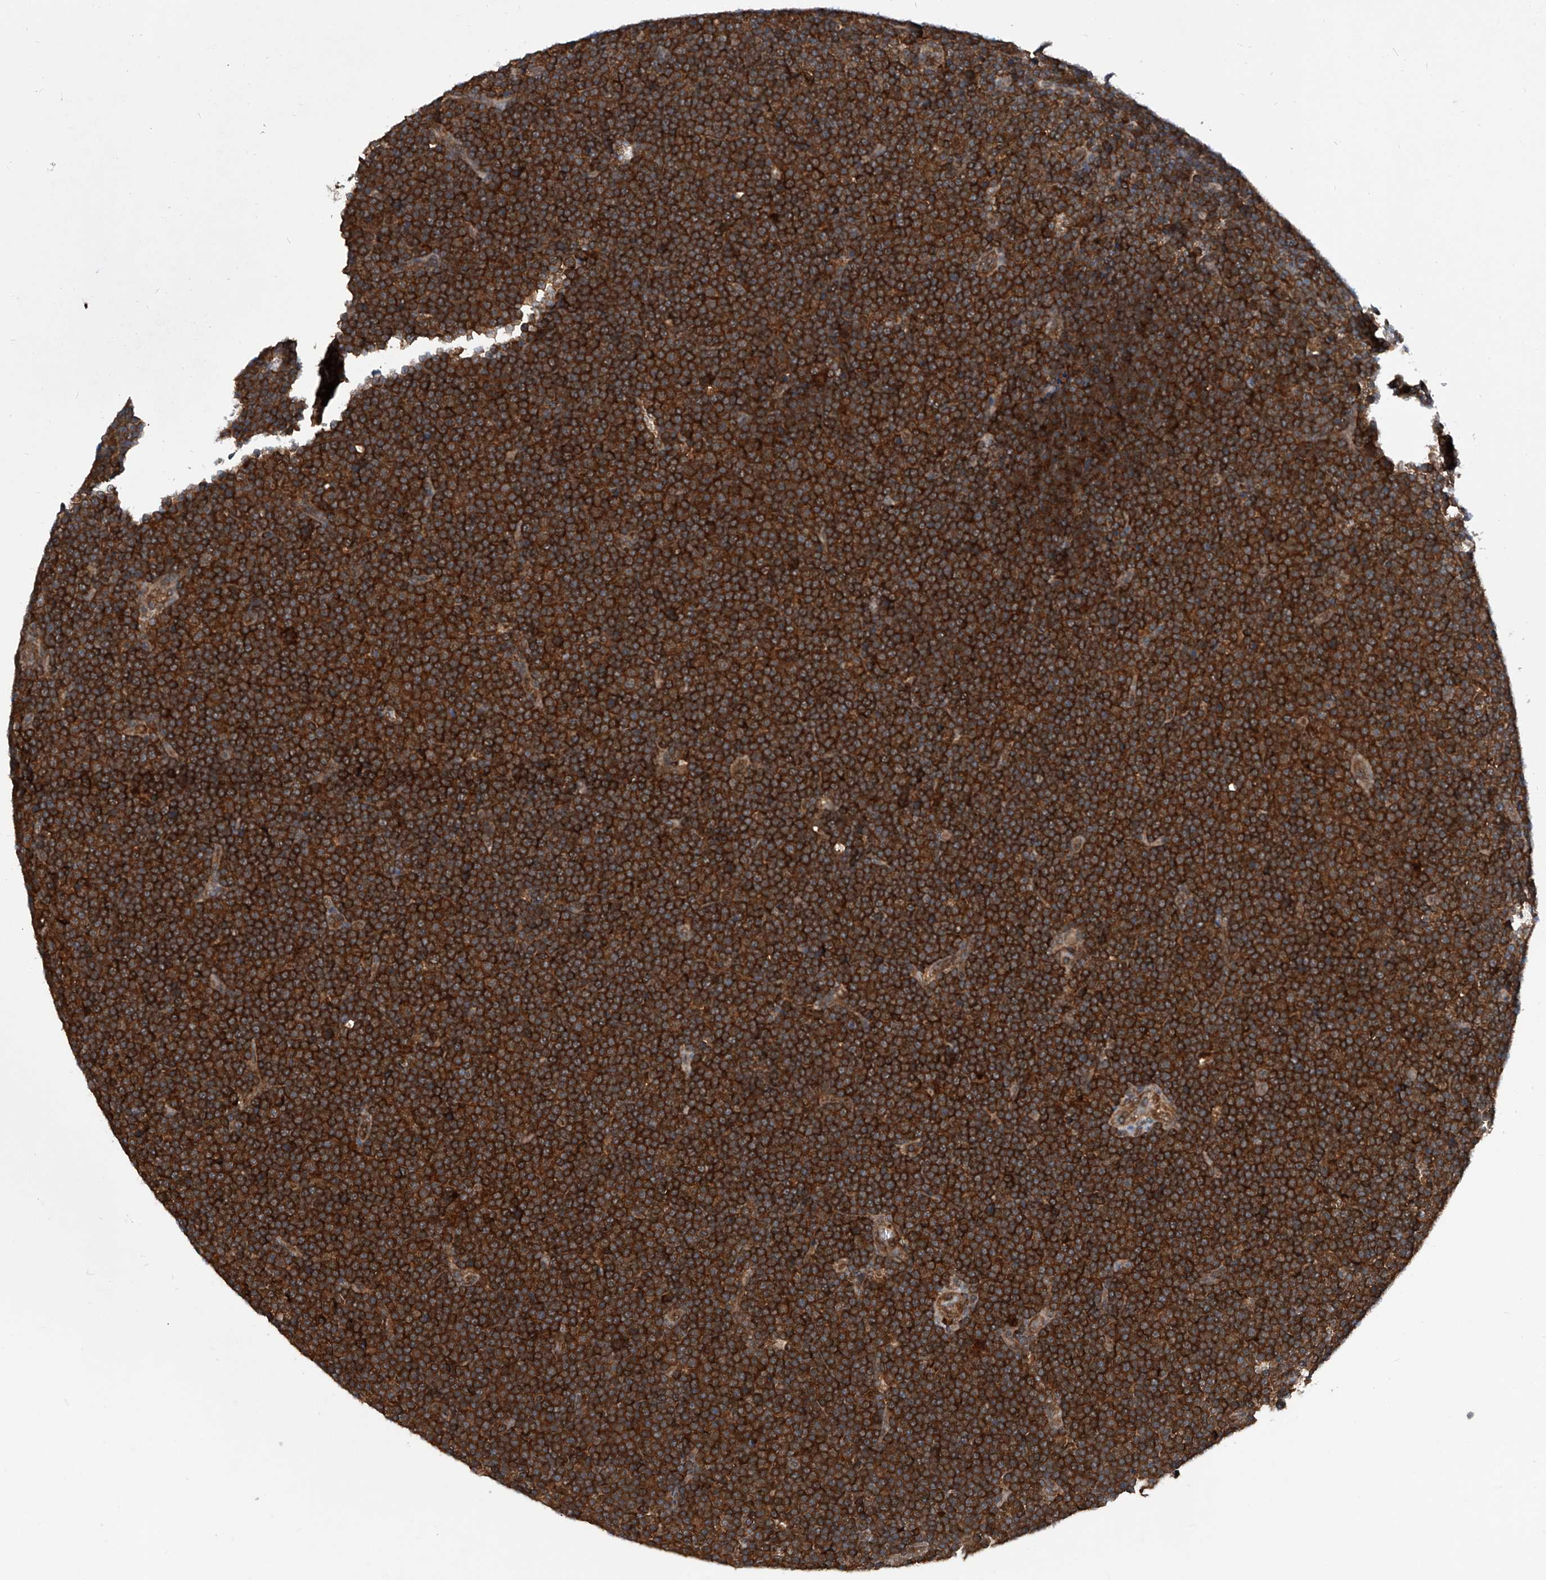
{"staining": {"intensity": "strong", "quantity": ">75%", "location": "cytoplasmic/membranous"}, "tissue": "lymphoma", "cell_type": "Tumor cells", "image_type": "cancer", "snomed": [{"axis": "morphology", "description": "Malignant lymphoma, non-Hodgkin's type, Low grade"}, {"axis": "topography", "description": "Lymph node"}], "caption": "Immunohistochemistry (IHC) histopathology image of neoplastic tissue: lymphoma stained using immunohistochemistry demonstrates high levels of strong protein expression localized specifically in the cytoplasmic/membranous of tumor cells, appearing as a cytoplasmic/membranous brown color.", "gene": "ASCC3", "patient": {"sex": "female", "age": 67}}